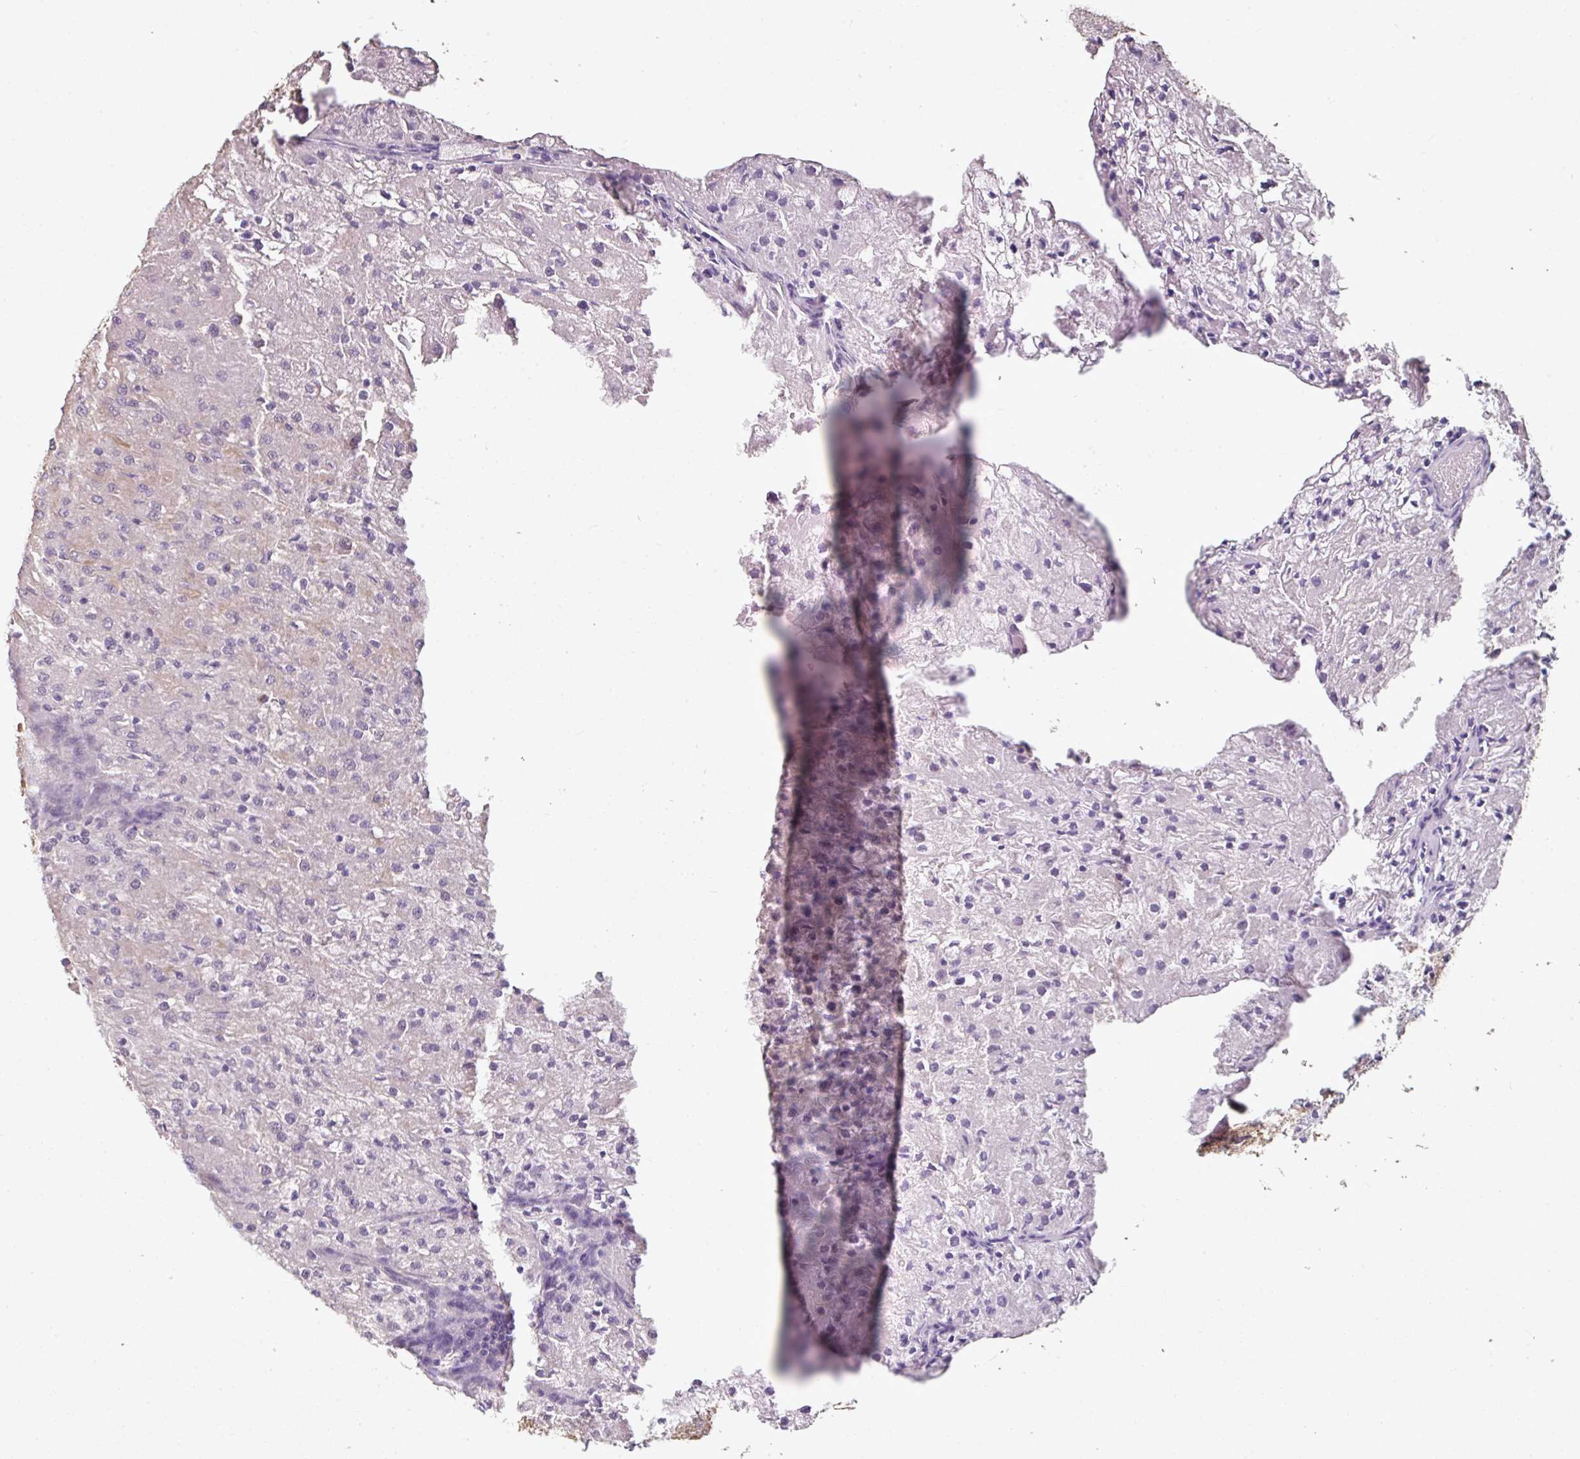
{"staining": {"intensity": "negative", "quantity": "none", "location": "none"}, "tissue": "renal cancer", "cell_type": "Tumor cells", "image_type": "cancer", "snomed": [{"axis": "morphology", "description": "Adenocarcinoma, NOS"}, {"axis": "topography", "description": "Kidney"}], "caption": "The photomicrograph reveals no staining of tumor cells in renal cancer.", "gene": "OLFML2B", "patient": {"sex": "female", "age": 74}}